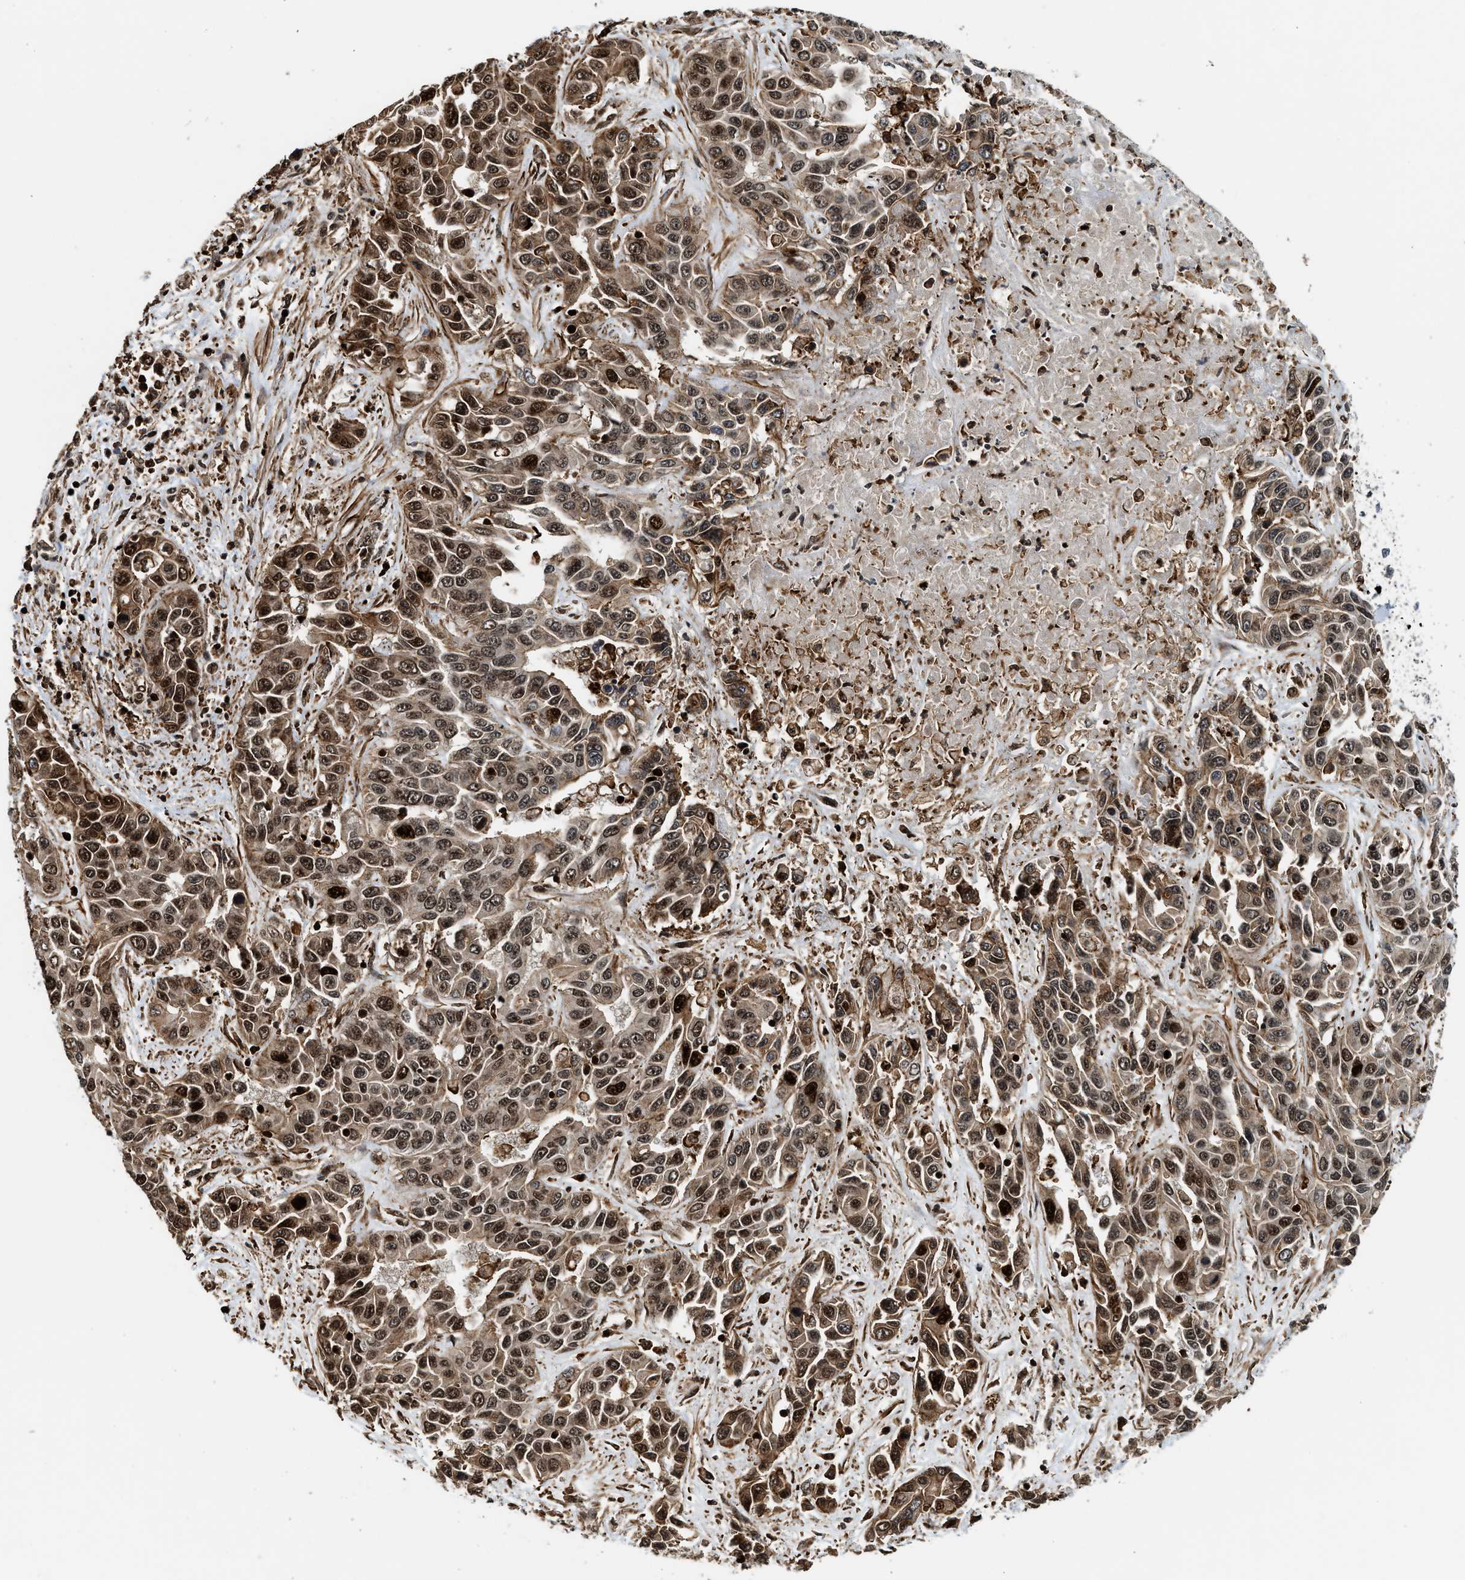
{"staining": {"intensity": "moderate", "quantity": ">75%", "location": "cytoplasmic/membranous,nuclear"}, "tissue": "liver cancer", "cell_type": "Tumor cells", "image_type": "cancer", "snomed": [{"axis": "morphology", "description": "Cholangiocarcinoma"}, {"axis": "topography", "description": "Liver"}], "caption": "Protein expression analysis of human liver cancer reveals moderate cytoplasmic/membranous and nuclear staining in about >75% of tumor cells.", "gene": "MDM2", "patient": {"sex": "female", "age": 52}}